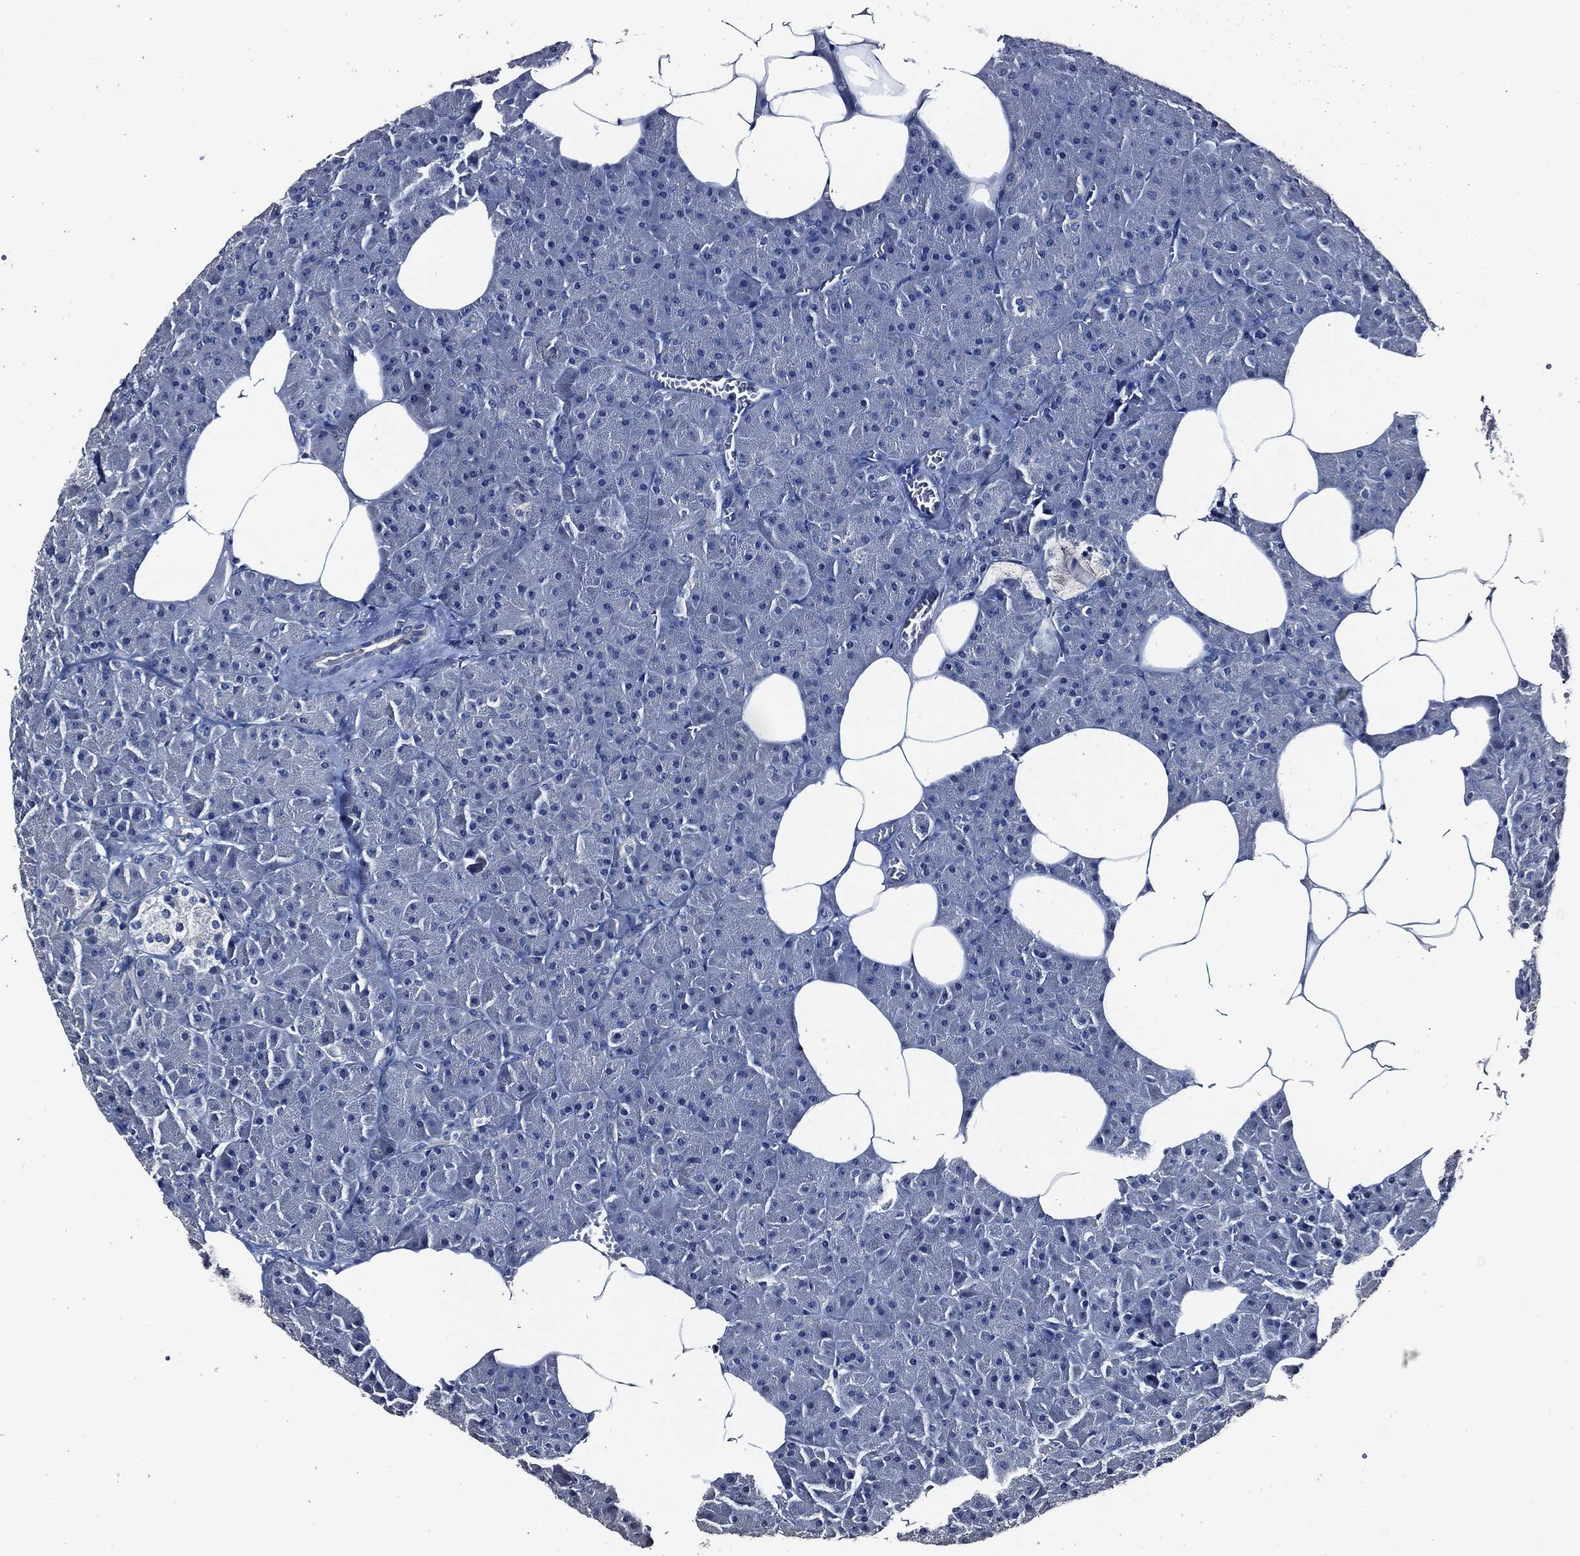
{"staining": {"intensity": "negative", "quantity": "none", "location": "none"}, "tissue": "pancreas", "cell_type": "Exocrine glandular cells", "image_type": "normal", "snomed": [{"axis": "morphology", "description": "Normal tissue, NOS"}, {"axis": "topography", "description": "Pancreas"}], "caption": "IHC micrograph of benign pancreas: pancreas stained with DAB (3,3'-diaminobenzidine) shows no significant protein positivity in exocrine glandular cells. Nuclei are stained in blue.", "gene": "POU2F2", "patient": {"sex": "male", "age": 61}}